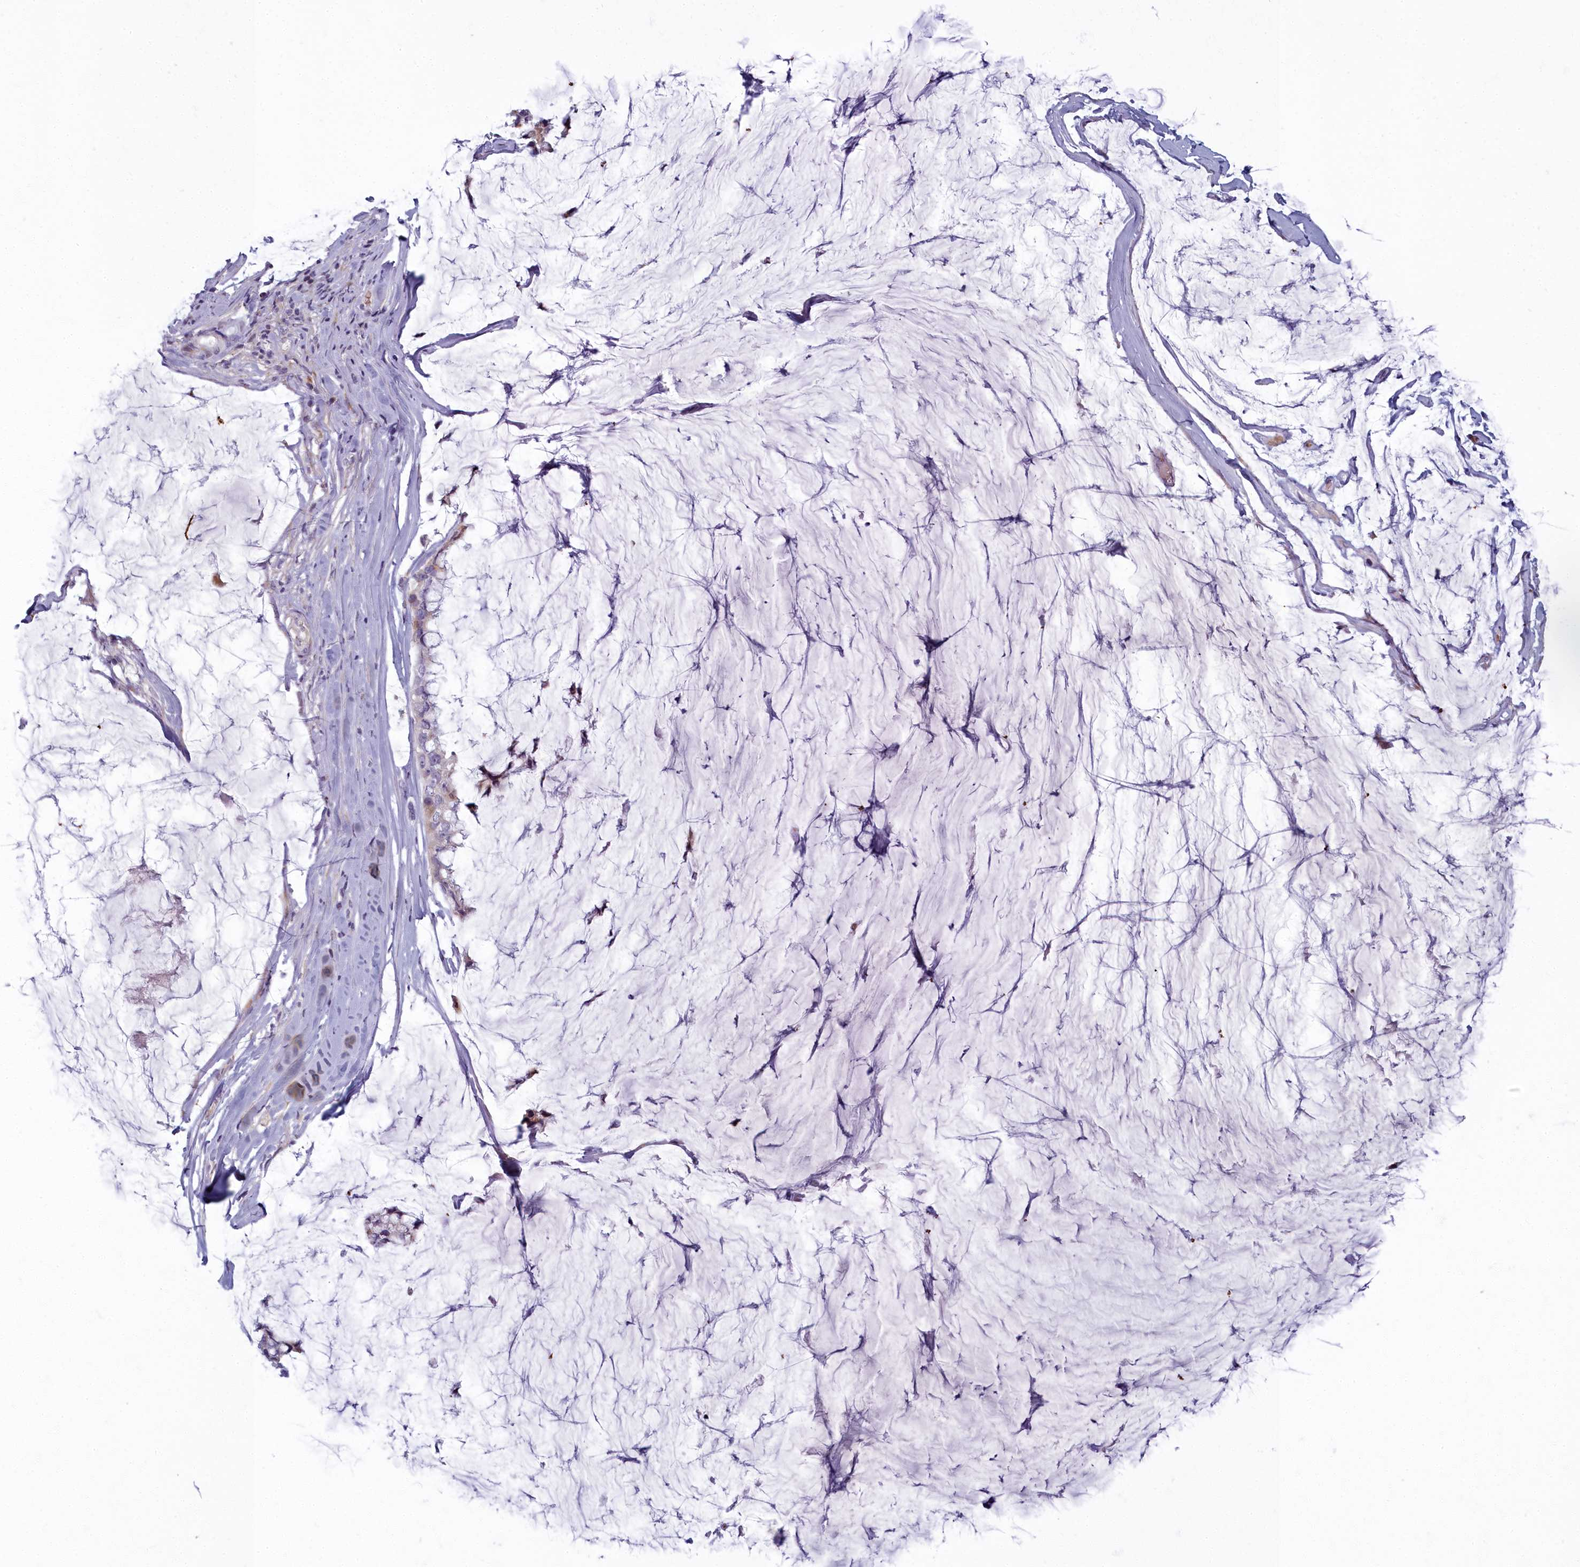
{"staining": {"intensity": "weak", "quantity": "<25%", "location": "cytoplasmic/membranous"}, "tissue": "ovarian cancer", "cell_type": "Tumor cells", "image_type": "cancer", "snomed": [{"axis": "morphology", "description": "Cystadenocarcinoma, mucinous, NOS"}, {"axis": "topography", "description": "Ovary"}], "caption": "An image of human ovarian cancer (mucinous cystadenocarcinoma) is negative for staining in tumor cells.", "gene": "ARL15", "patient": {"sex": "female", "age": 39}}